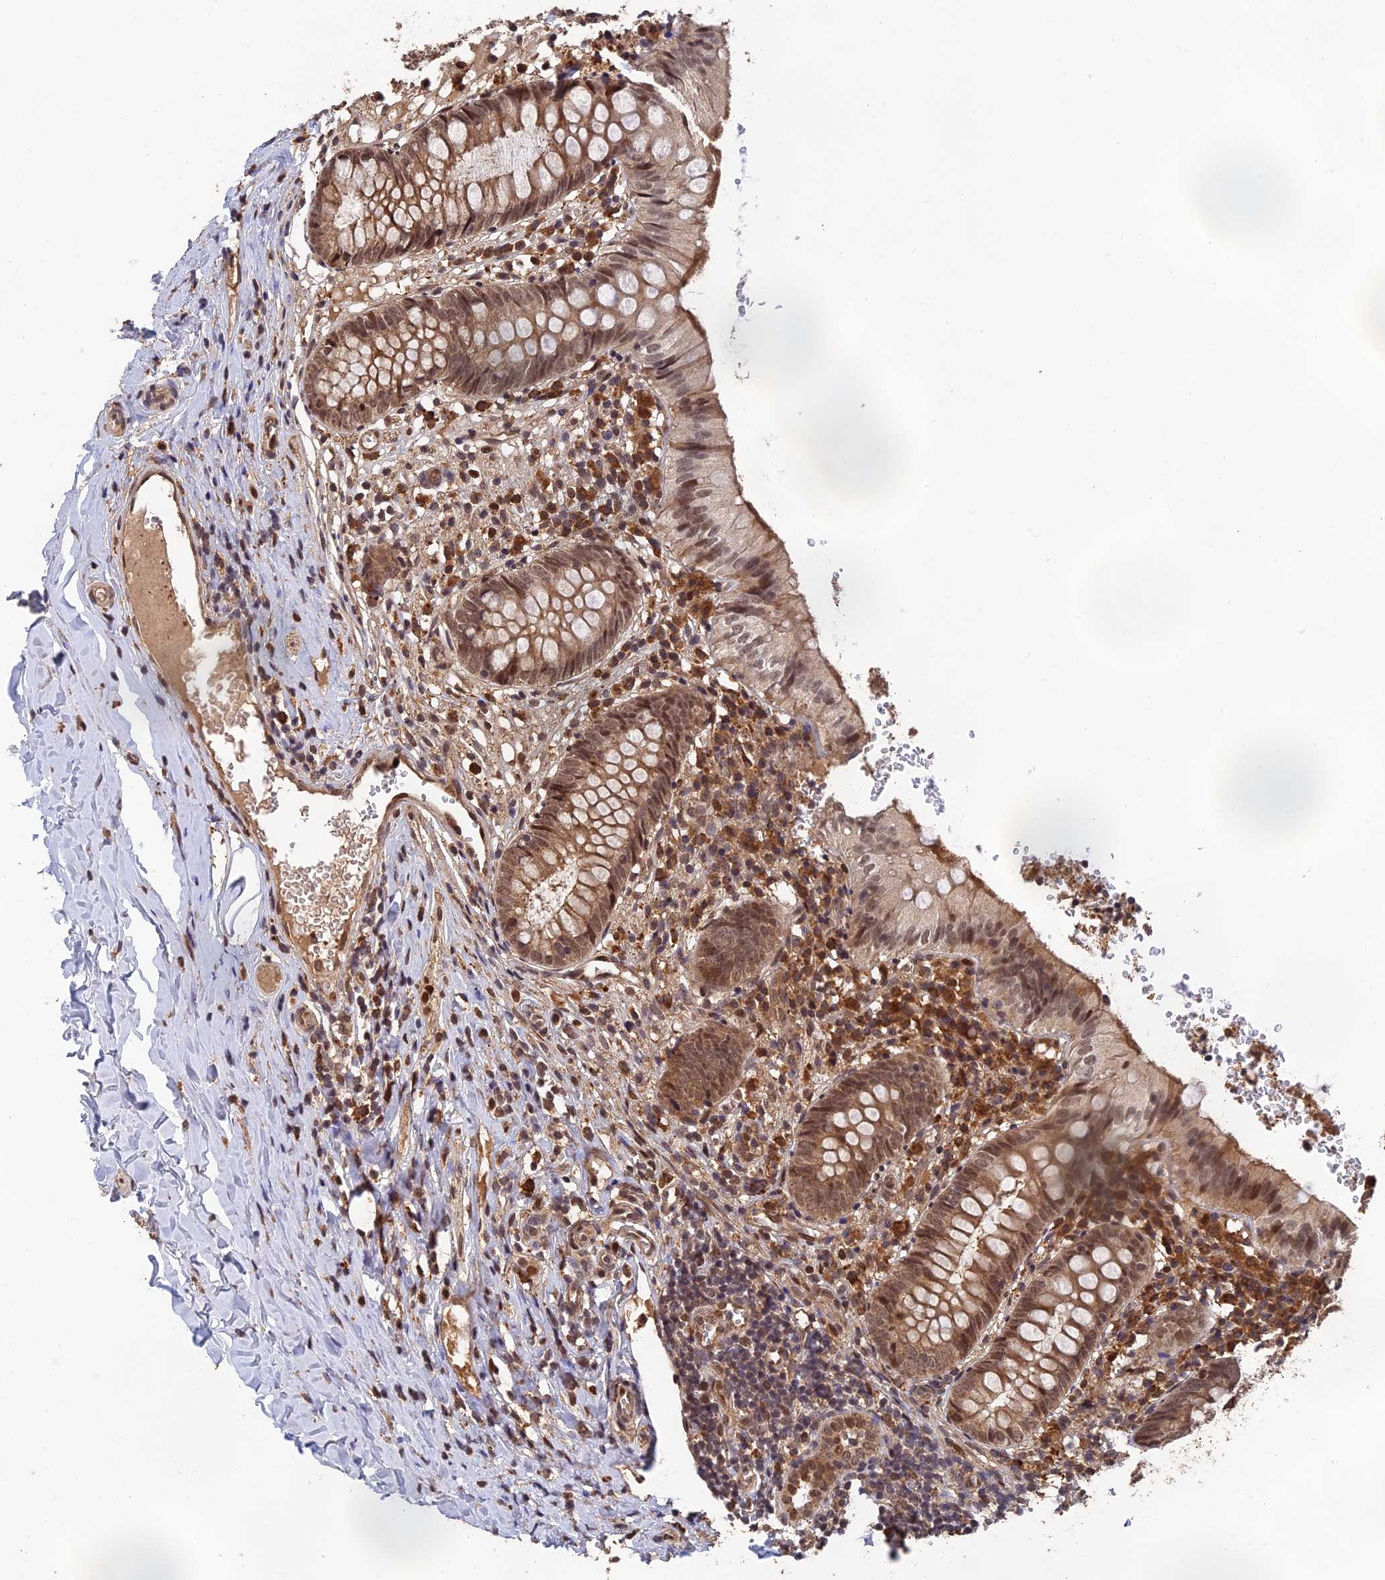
{"staining": {"intensity": "moderate", "quantity": ">75%", "location": "cytoplasmic/membranous,nuclear"}, "tissue": "appendix", "cell_type": "Glandular cells", "image_type": "normal", "snomed": [{"axis": "morphology", "description": "Normal tissue, NOS"}, {"axis": "topography", "description": "Appendix"}], "caption": "Immunohistochemistry (IHC) photomicrograph of normal appendix stained for a protein (brown), which demonstrates medium levels of moderate cytoplasmic/membranous,nuclear expression in approximately >75% of glandular cells.", "gene": "OSBPL1A", "patient": {"sex": "male", "age": 8}}